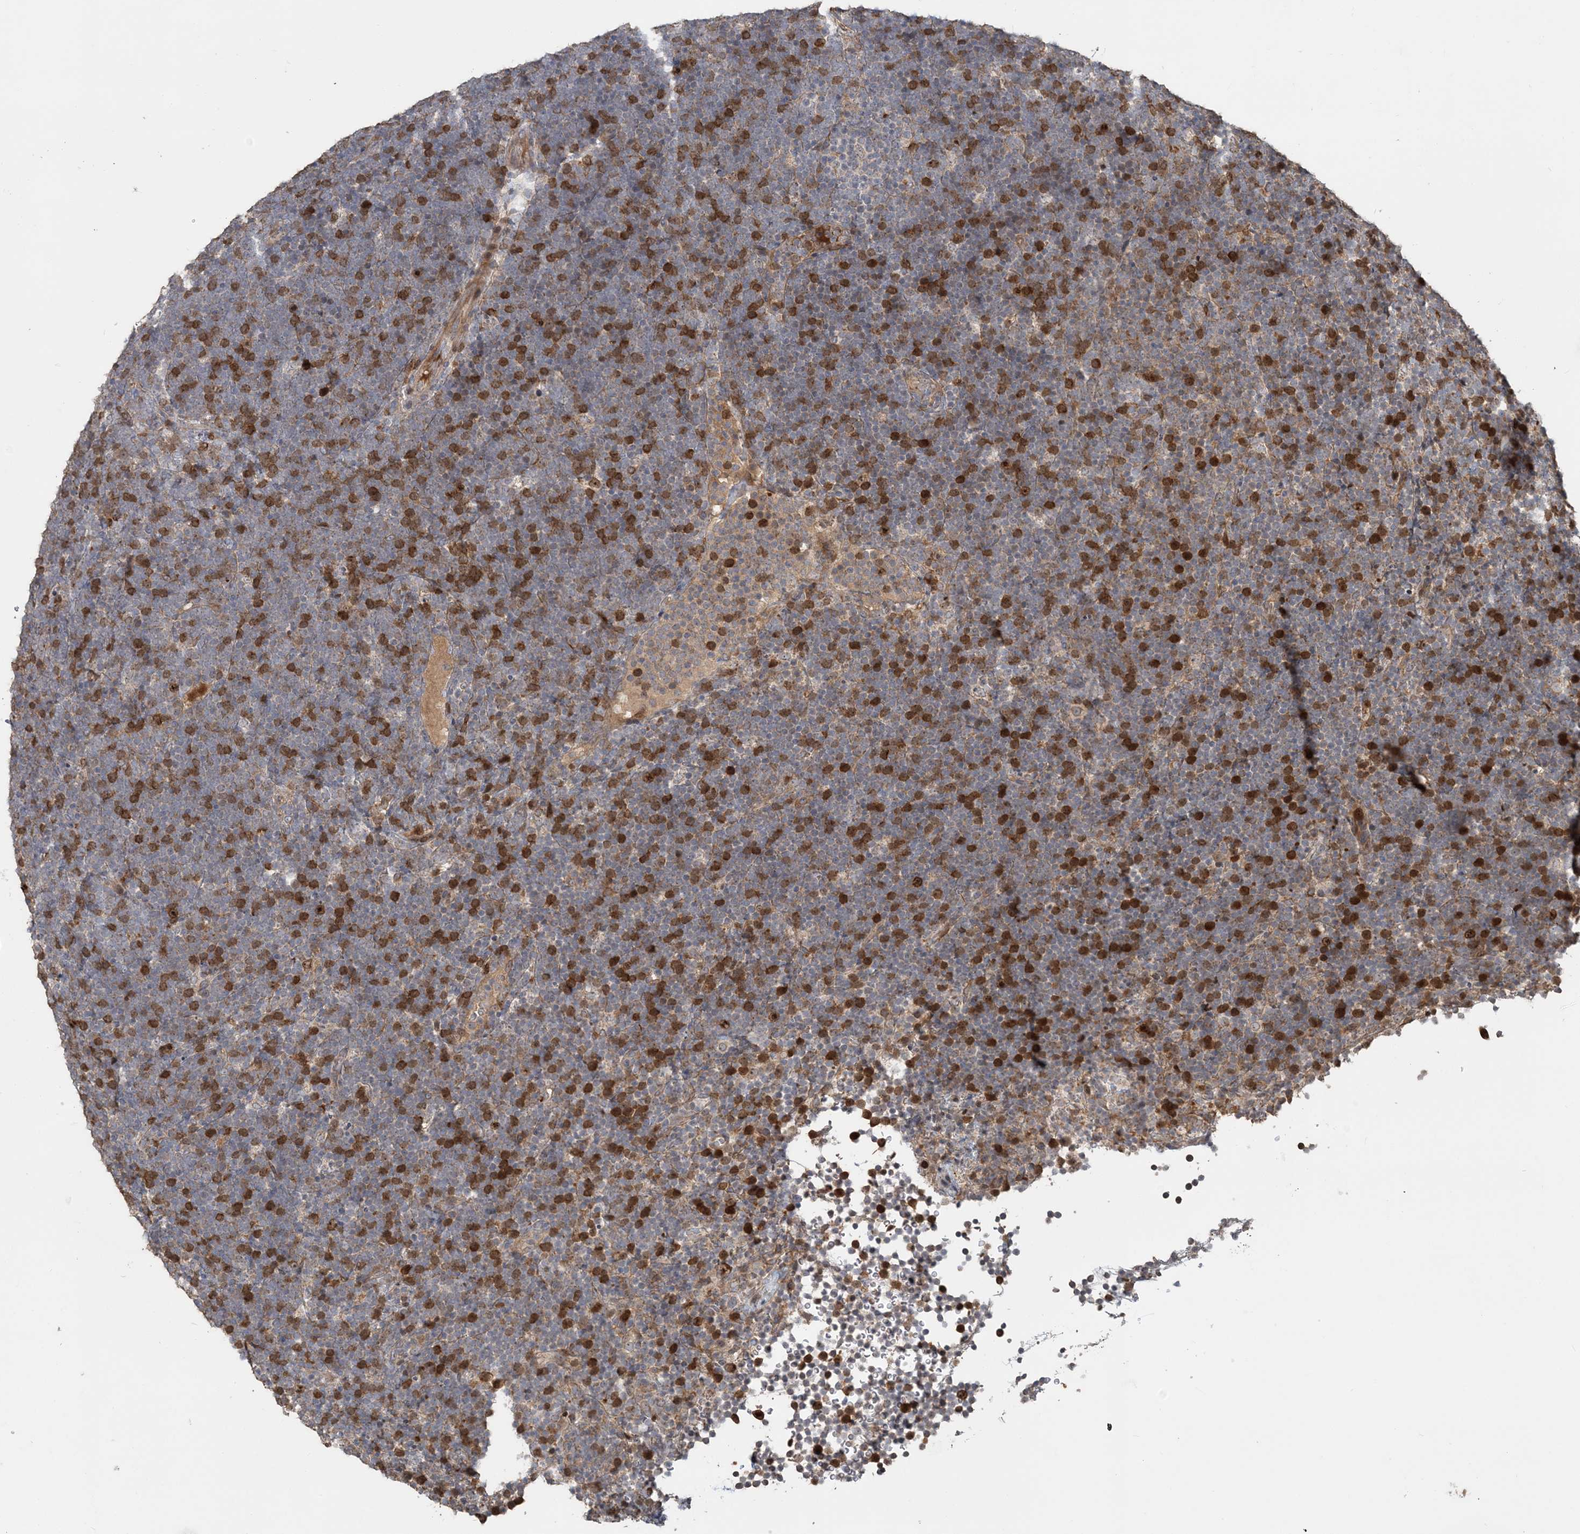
{"staining": {"intensity": "moderate", "quantity": "25%-75%", "location": "cytoplasmic/membranous,nuclear"}, "tissue": "lymphoma", "cell_type": "Tumor cells", "image_type": "cancer", "snomed": [{"axis": "morphology", "description": "Malignant lymphoma, non-Hodgkin's type, High grade"}, {"axis": "topography", "description": "Lymph node"}], "caption": "Protein staining of lymphoma tissue demonstrates moderate cytoplasmic/membranous and nuclear expression in approximately 25%-75% of tumor cells.", "gene": "TRAIP", "patient": {"sex": "male", "age": 13}}